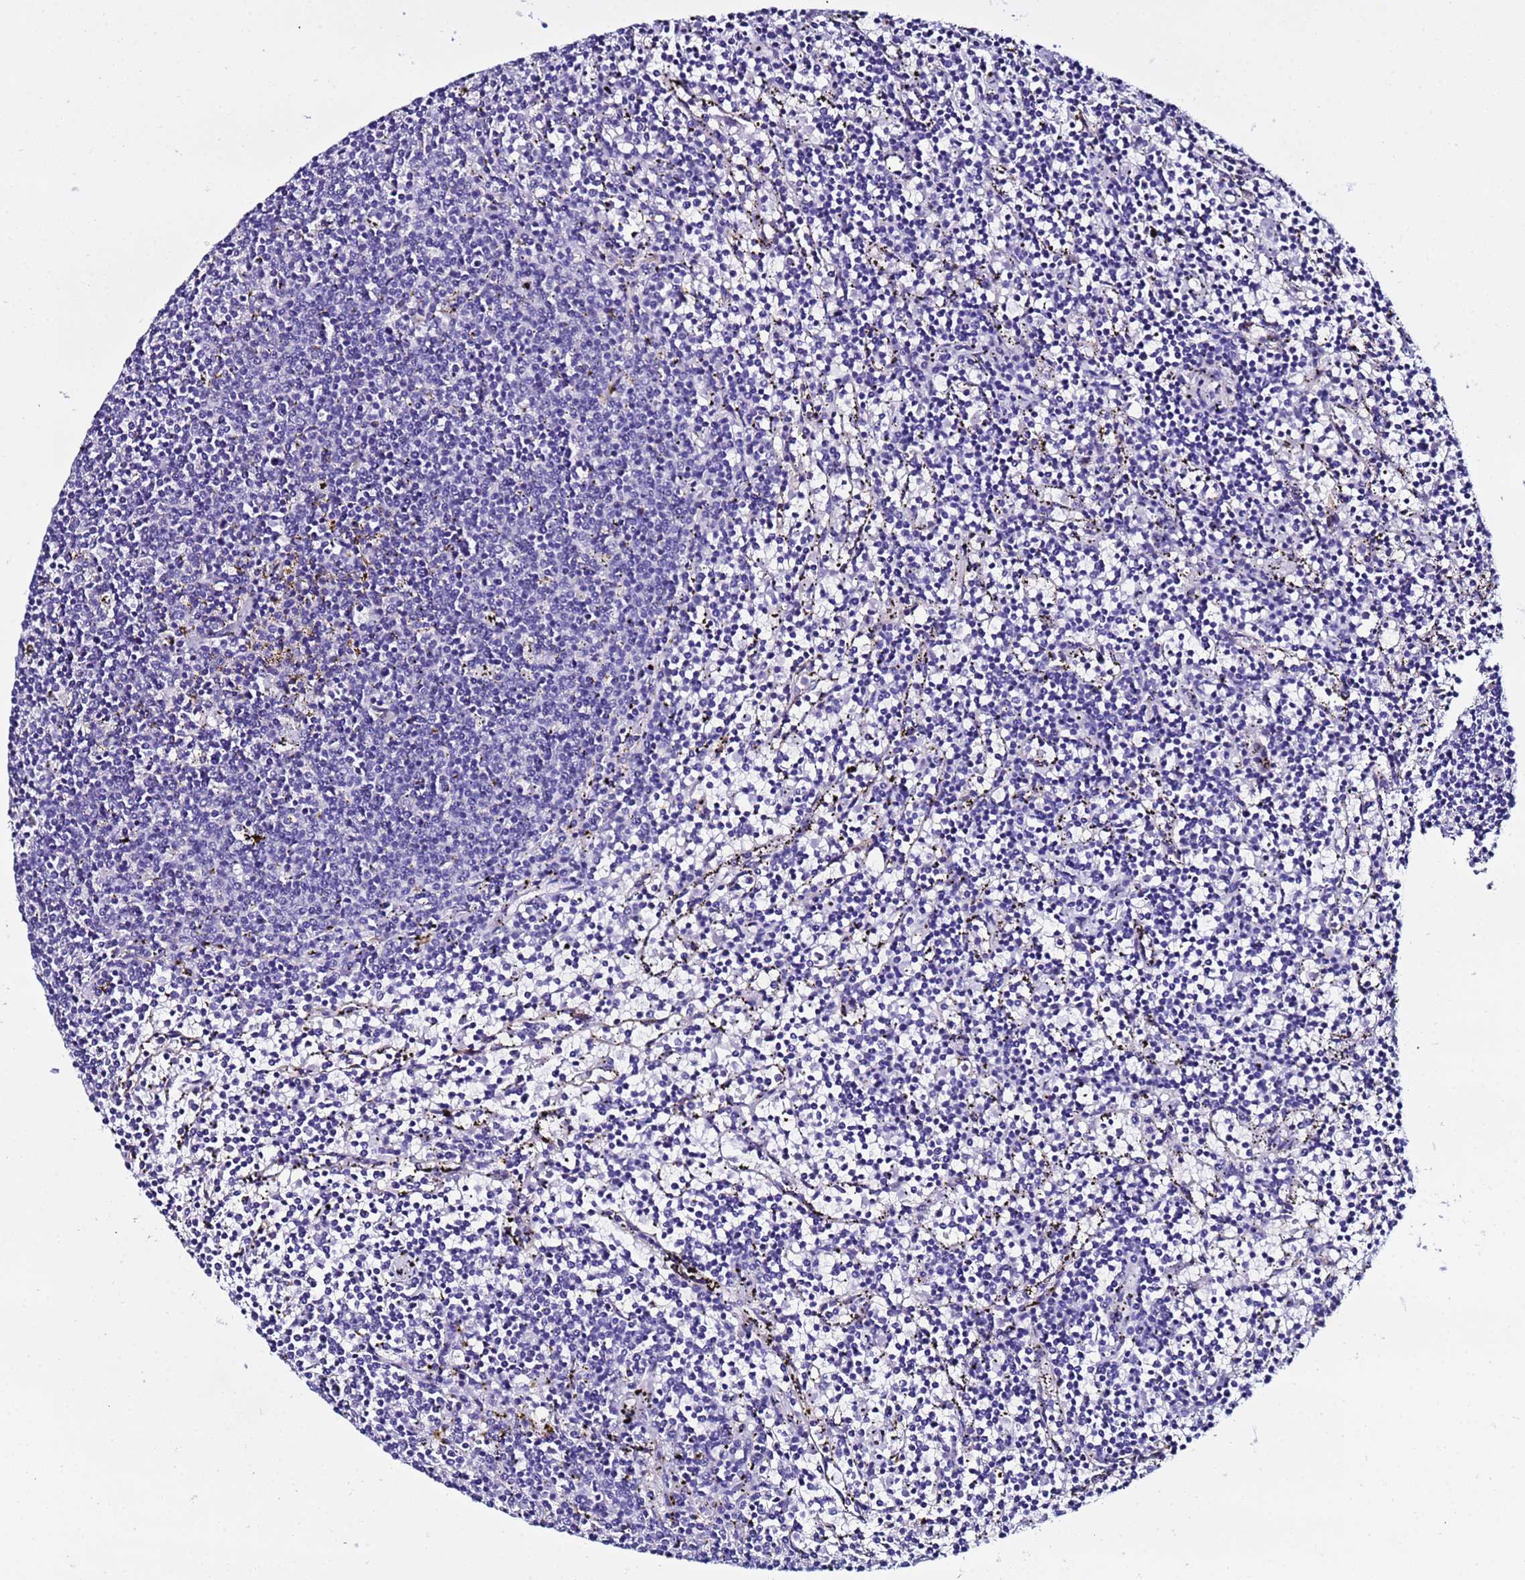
{"staining": {"intensity": "negative", "quantity": "none", "location": "none"}, "tissue": "lymphoma", "cell_type": "Tumor cells", "image_type": "cancer", "snomed": [{"axis": "morphology", "description": "Malignant lymphoma, non-Hodgkin's type, Low grade"}, {"axis": "topography", "description": "Spleen"}], "caption": "Tumor cells show no significant positivity in lymphoma. (Brightfield microscopy of DAB (3,3'-diaminobenzidine) IHC at high magnification).", "gene": "DEFB104A", "patient": {"sex": "female", "age": 50}}